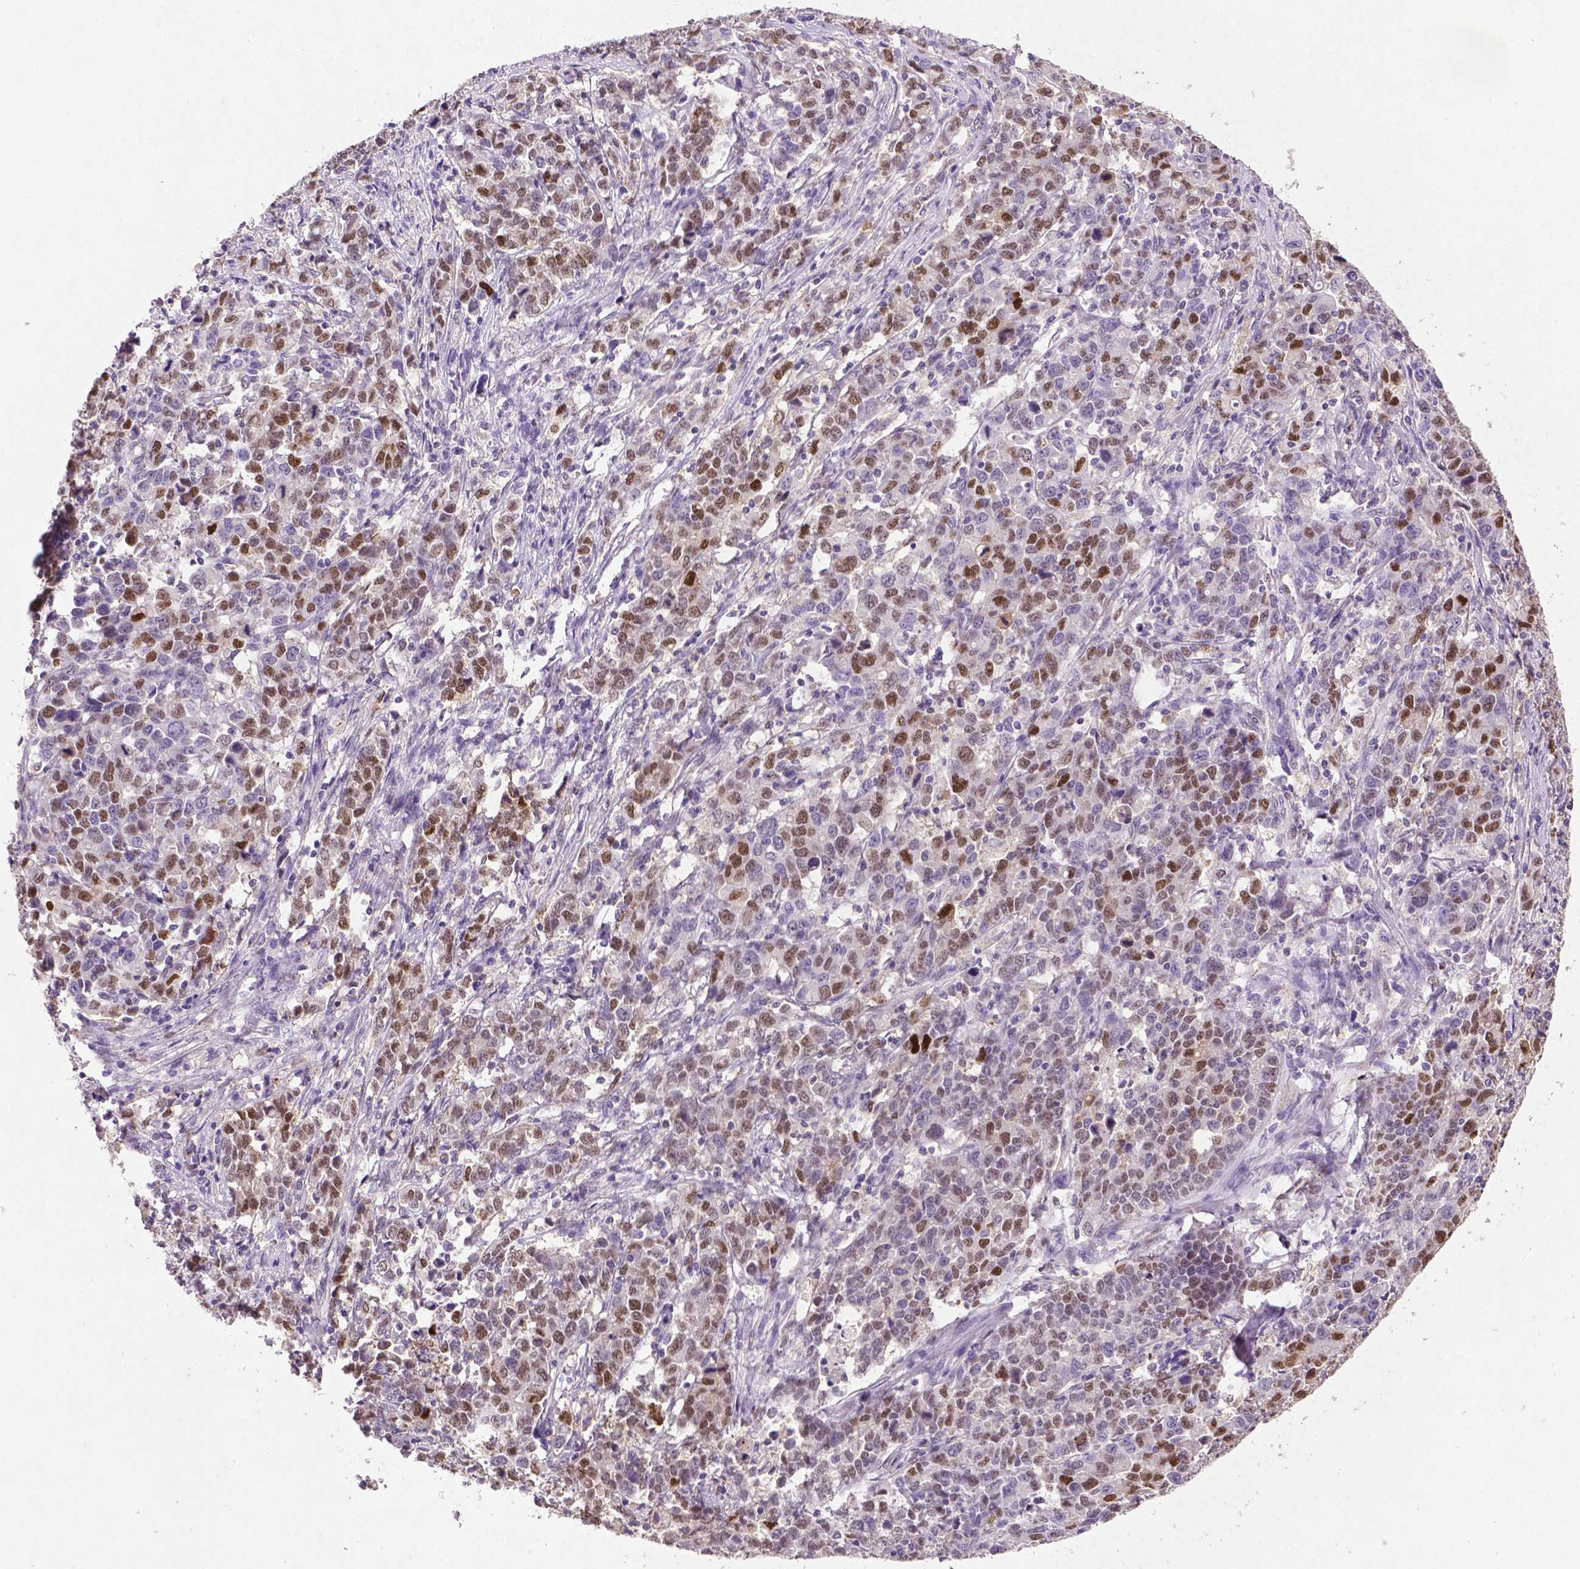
{"staining": {"intensity": "moderate", "quantity": "25%-75%", "location": "nuclear"}, "tissue": "stomach cancer", "cell_type": "Tumor cells", "image_type": "cancer", "snomed": [{"axis": "morphology", "description": "Adenocarcinoma, NOS"}, {"axis": "topography", "description": "Stomach, upper"}], "caption": "Protein expression analysis of adenocarcinoma (stomach) demonstrates moderate nuclear expression in approximately 25%-75% of tumor cells.", "gene": "CDKN1A", "patient": {"sex": "male", "age": 69}}